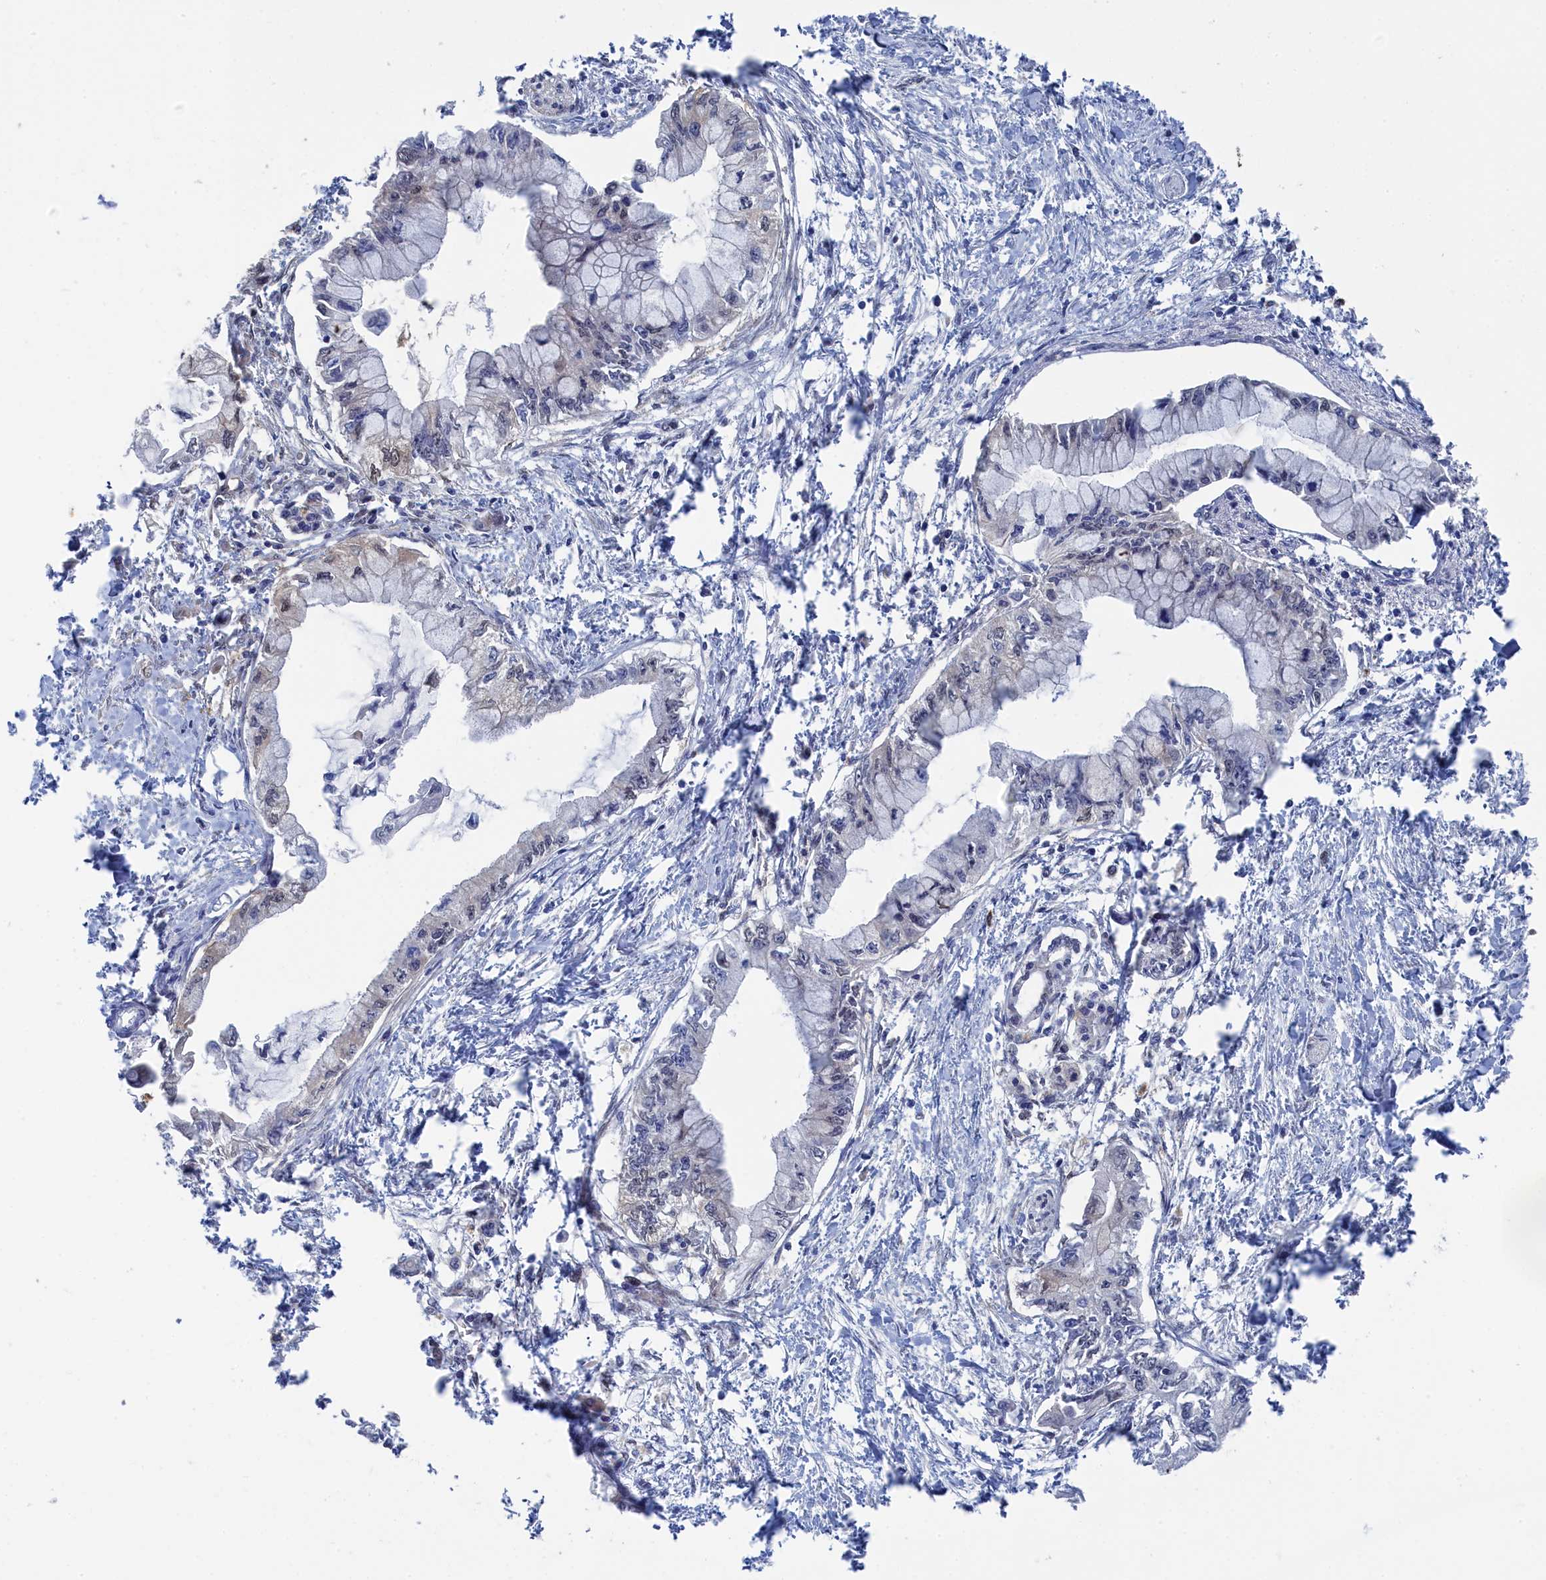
{"staining": {"intensity": "negative", "quantity": "none", "location": "none"}, "tissue": "pancreatic cancer", "cell_type": "Tumor cells", "image_type": "cancer", "snomed": [{"axis": "morphology", "description": "Adenocarcinoma, NOS"}, {"axis": "topography", "description": "Pancreas"}], "caption": "IHC micrograph of pancreatic cancer stained for a protein (brown), which demonstrates no expression in tumor cells.", "gene": "IRGQ", "patient": {"sex": "male", "age": 48}}